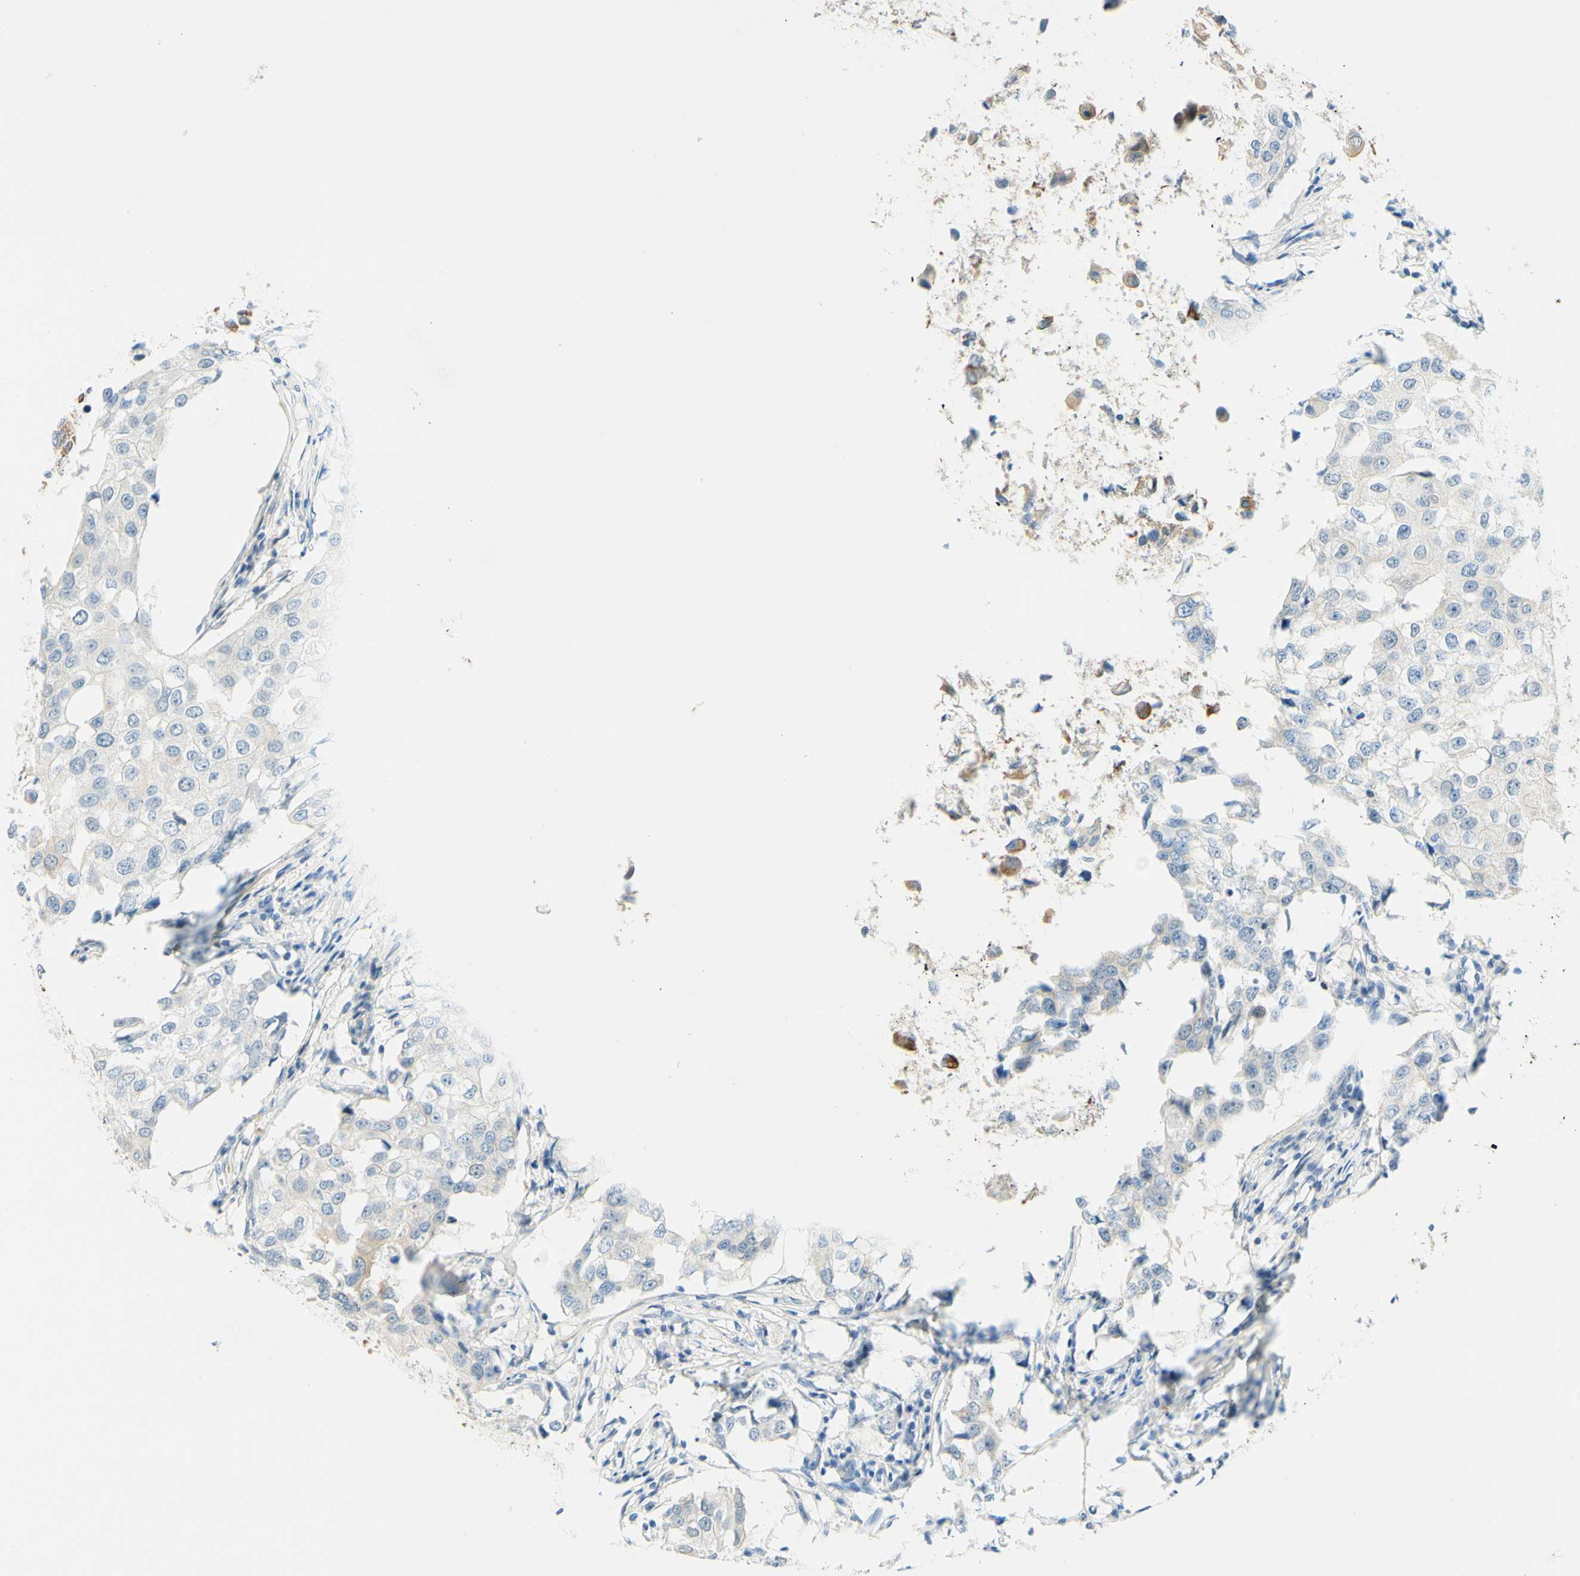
{"staining": {"intensity": "negative", "quantity": "none", "location": "none"}, "tissue": "breast cancer", "cell_type": "Tumor cells", "image_type": "cancer", "snomed": [{"axis": "morphology", "description": "Duct carcinoma"}, {"axis": "topography", "description": "Breast"}], "caption": "Infiltrating ductal carcinoma (breast) was stained to show a protein in brown. There is no significant expression in tumor cells.", "gene": "ENTREP2", "patient": {"sex": "female", "age": 27}}